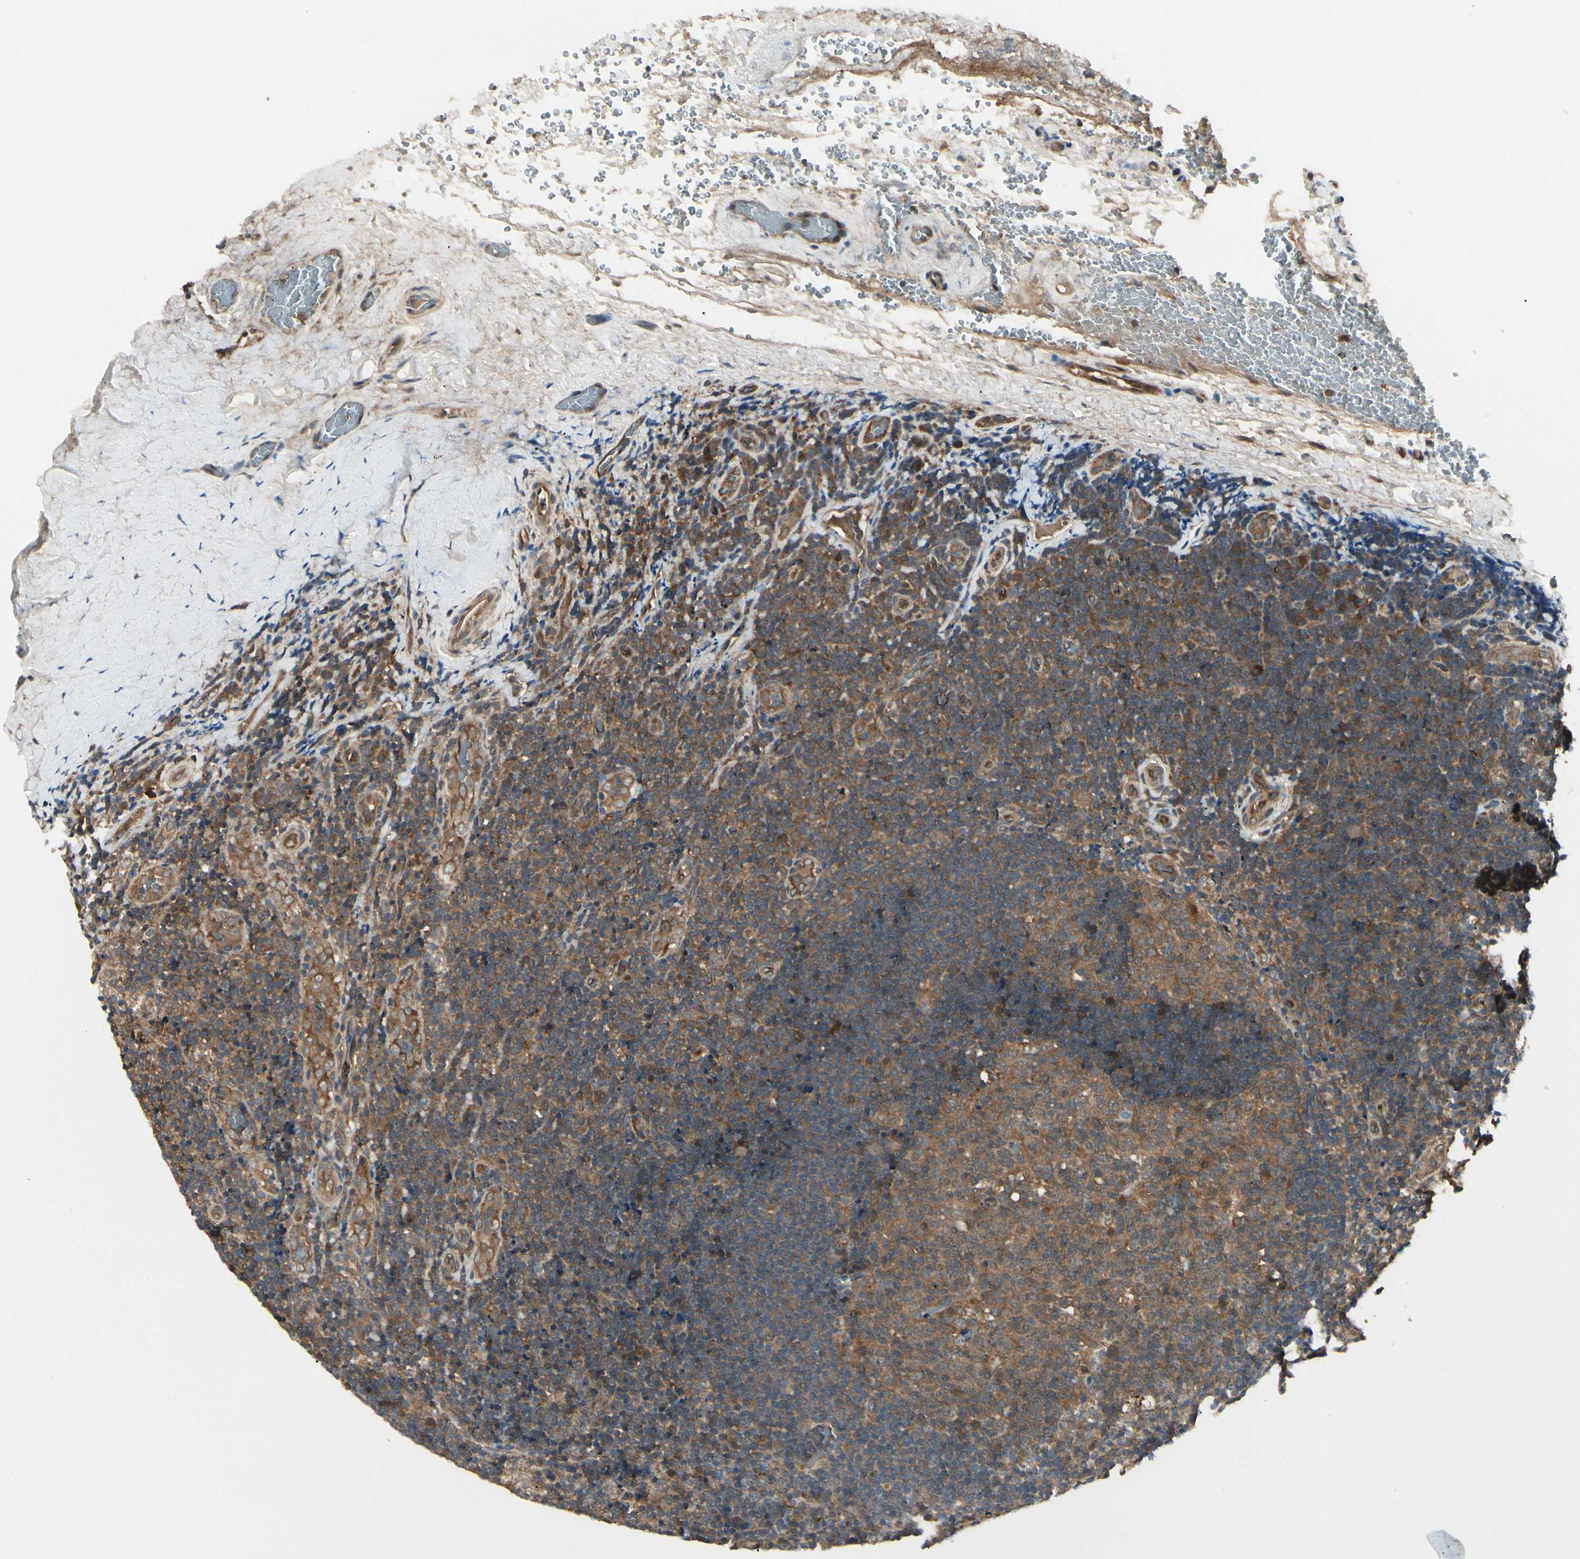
{"staining": {"intensity": "moderate", "quantity": ">75%", "location": "cytoplasmic/membranous"}, "tissue": "lymphoma", "cell_type": "Tumor cells", "image_type": "cancer", "snomed": [{"axis": "morphology", "description": "Malignant lymphoma, non-Hodgkin's type, High grade"}, {"axis": "topography", "description": "Tonsil"}], "caption": "Protein analysis of malignant lymphoma, non-Hodgkin's type (high-grade) tissue reveals moderate cytoplasmic/membranous expression in about >75% of tumor cells.", "gene": "RNF14", "patient": {"sex": "female", "age": 36}}